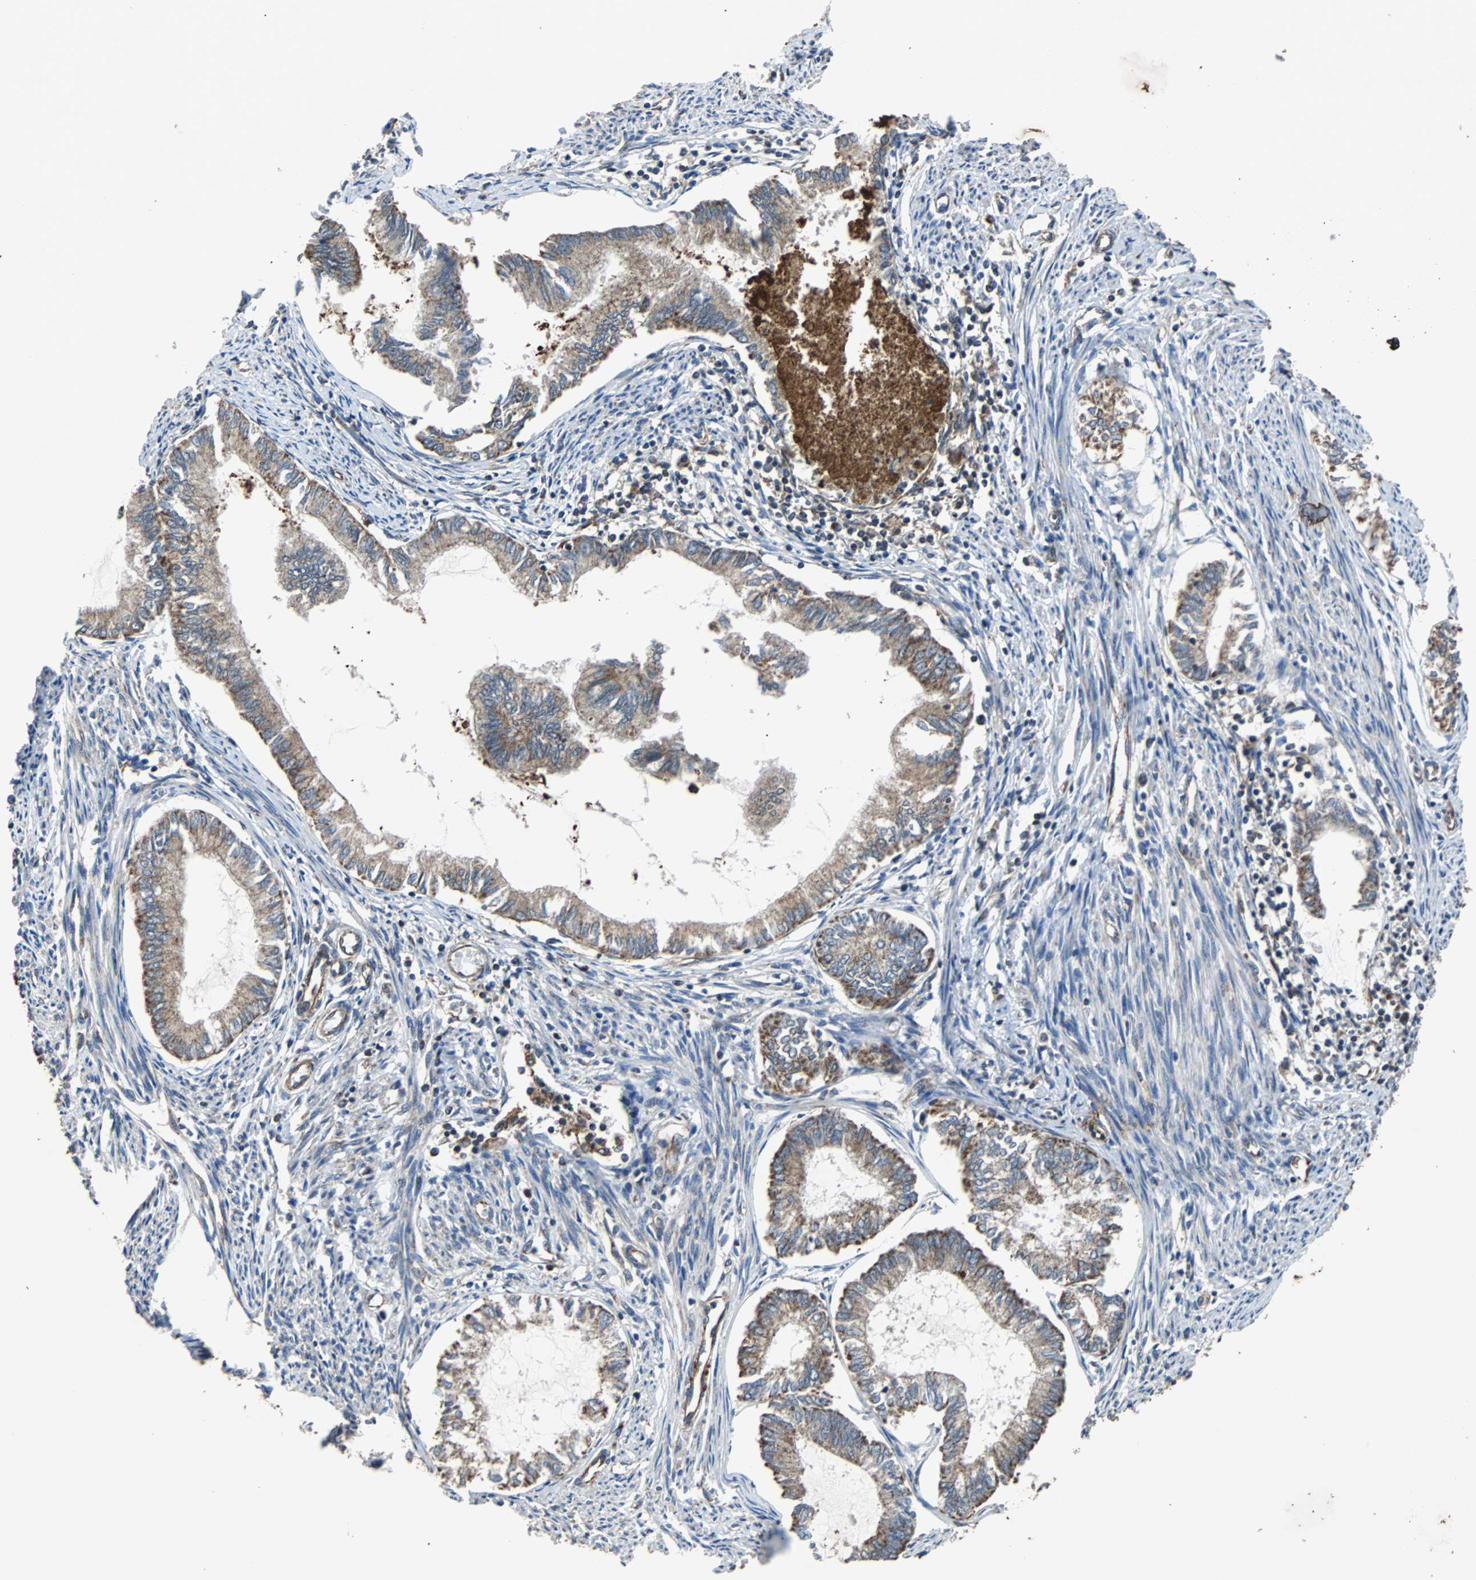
{"staining": {"intensity": "weak", "quantity": ">75%", "location": "cytoplasmic/membranous"}, "tissue": "endometrial cancer", "cell_type": "Tumor cells", "image_type": "cancer", "snomed": [{"axis": "morphology", "description": "Adenocarcinoma, NOS"}, {"axis": "topography", "description": "Endometrium"}], "caption": "A low amount of weak cytoplasmic/membranous expression is identified in about >75% of tumor cells in adenocarcinoma (endometrial) tissue.", "gene": "ACTR3", "patient": {"sex": "female", "age": 86}}